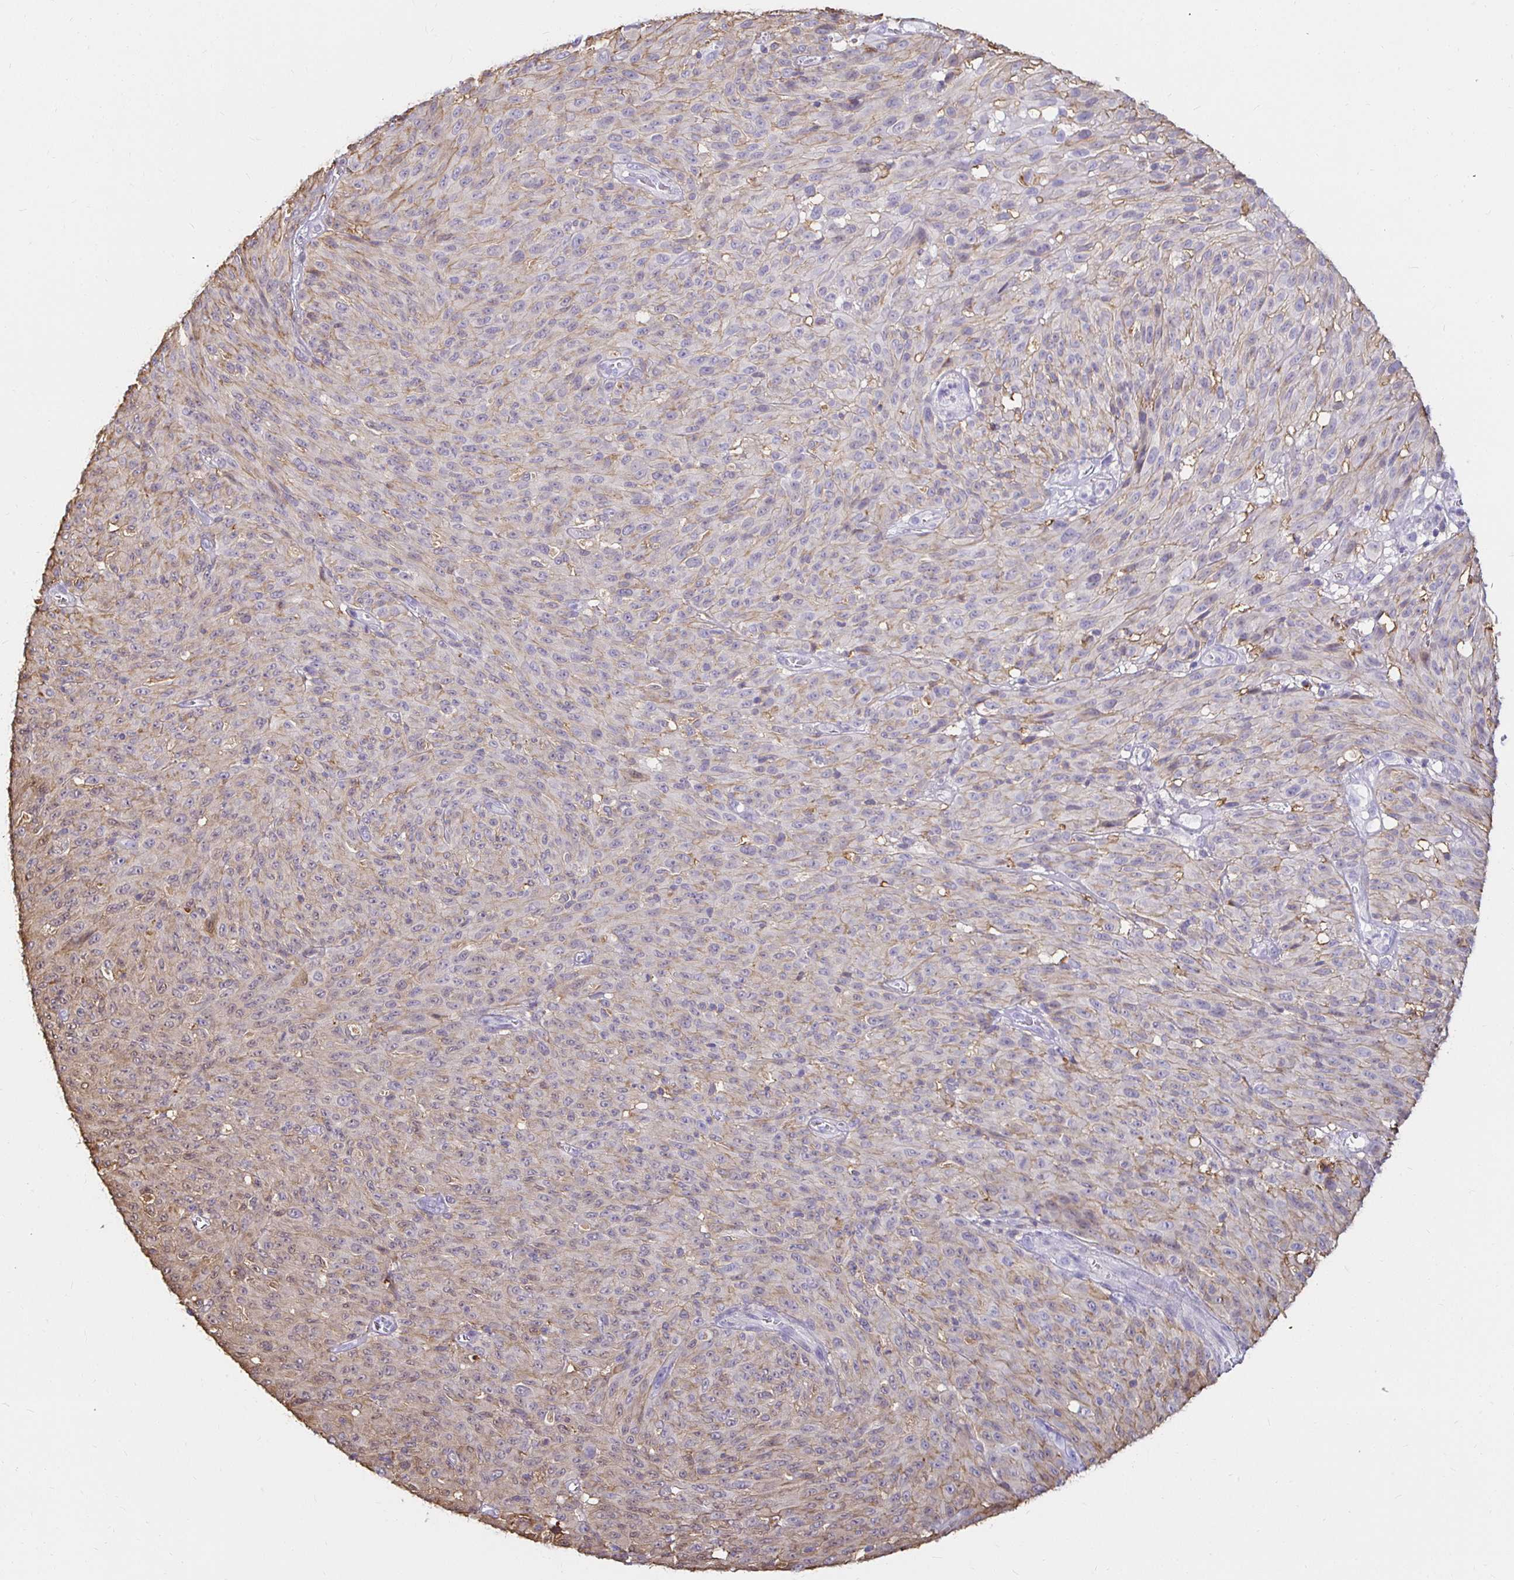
{"staining": {"intensity": "negative", "quantity": "none", "location": "none"}, "tissue": "melanoma", "cell_type": "Tumor cells", "image_type": "cancer", "snomed": [{"axis": "morphology", "description": "Malignant melanoma, NOS"}, {"axis": "topography", "description": "Skin"}], "caption": "Immunohistochemistry micrograph of neoplastic tissue: human melanoma stained with DAB exhibits no significant protein expression in tumor cells. The staining is performed using DAB (3,3'-diaminobenzidine) brown chromogen with nuclei counter-stained in using hematoxylin.", "gene": "TAS1R3", "patient": {"sex": "male", "age": 85}}